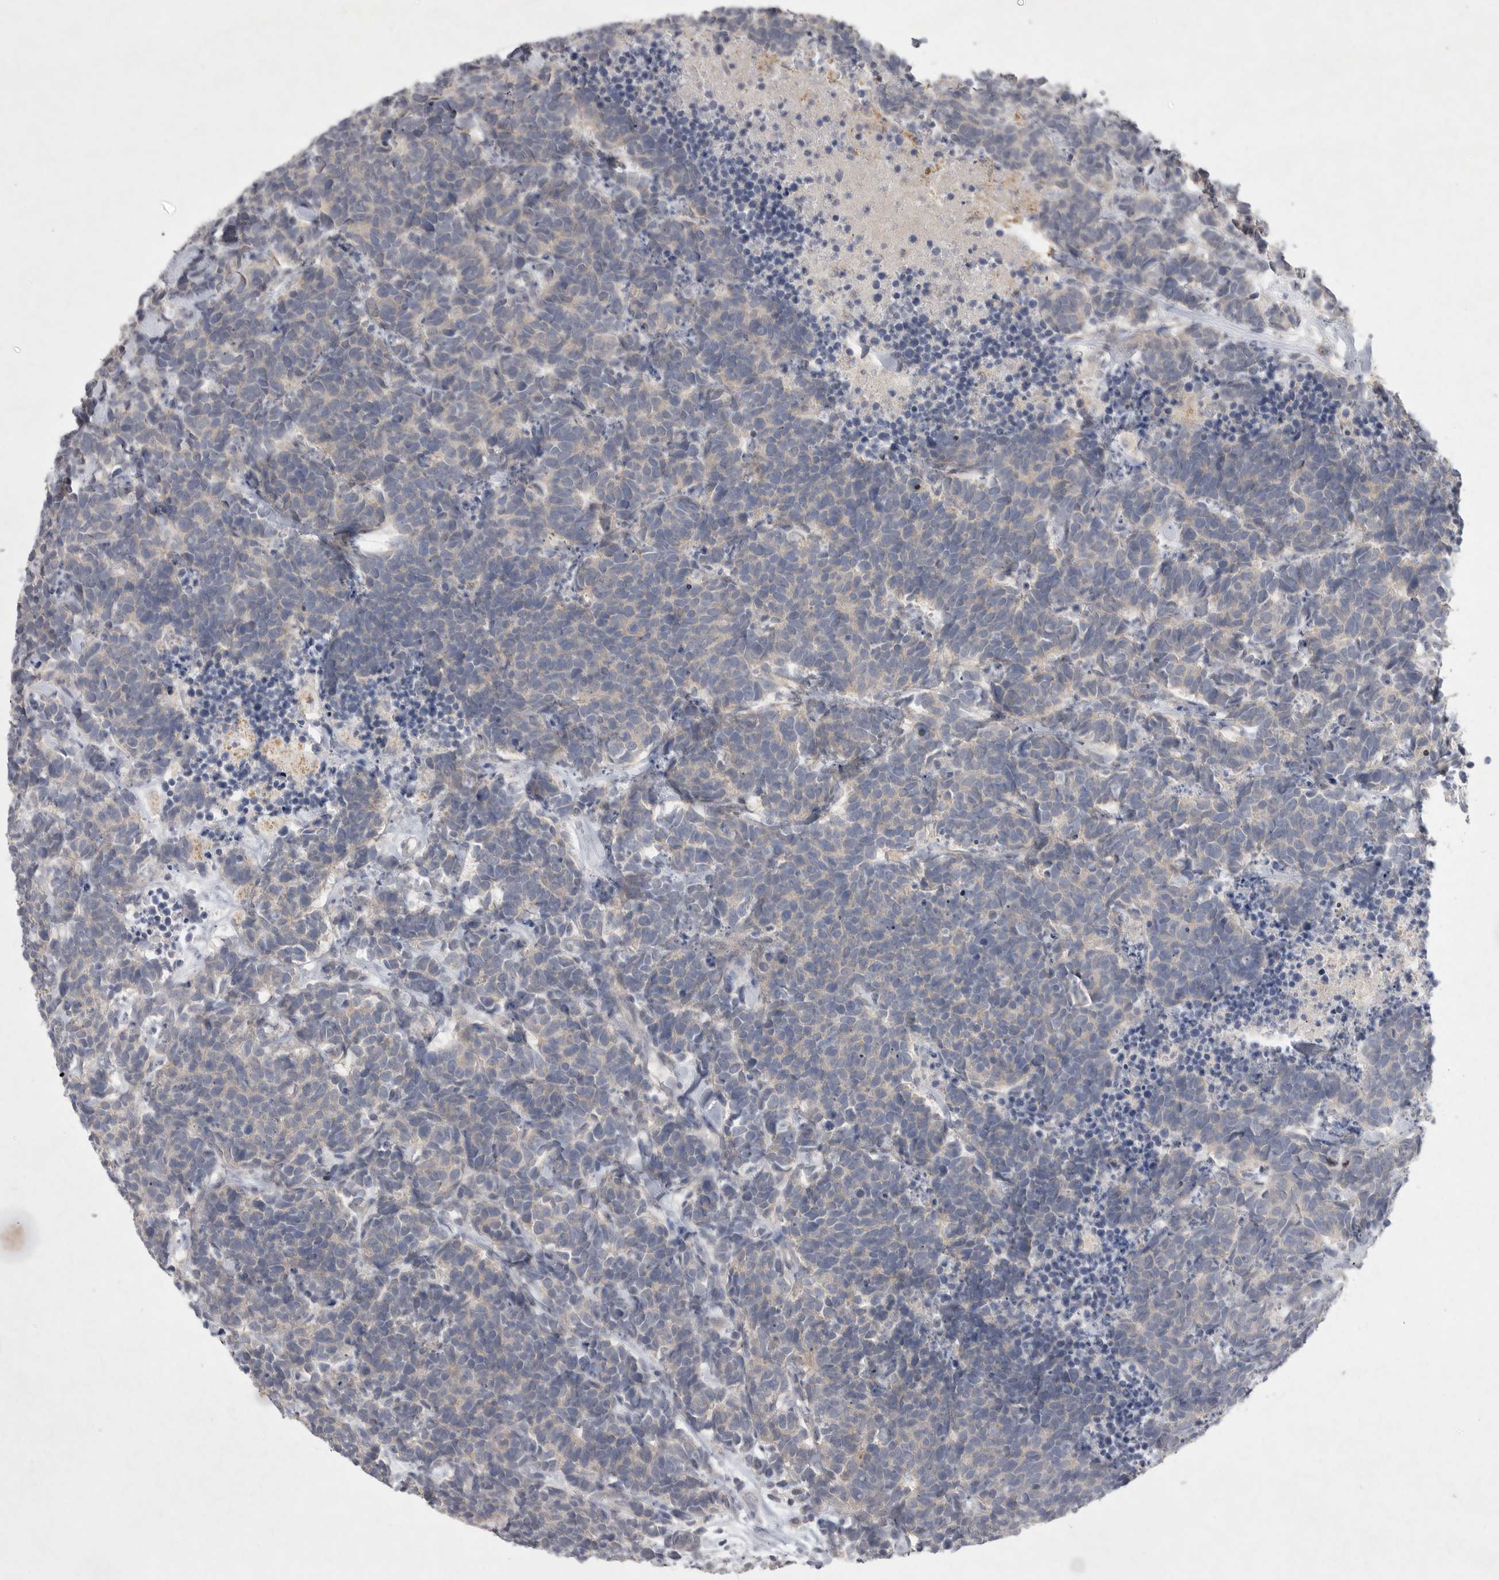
{"staining": {"intensity": "negative", "quantity": "none", "location": "none"}, "tissue": "carcinoid", "cell_type": "Tumor cells", "image_type": "cancer", "snomed": [{"axis": "morphology", "description": "Carcinoma, NOS"}, {"axis": "morphology", "description": "Carcinoid, malignant, NOS"}, {"axis": "topography", "description": "Urinary bladder"}], "caption": "Immunohistochemistry (IHC) of human carcinoid demonstrates no expression in tumor cells. (DAB immunohistochemistry (IHC) visualized using brightfield microscopy, high magnification).", "gene": "VANGL2", "patient": {"sex": "male", "age": 57}}